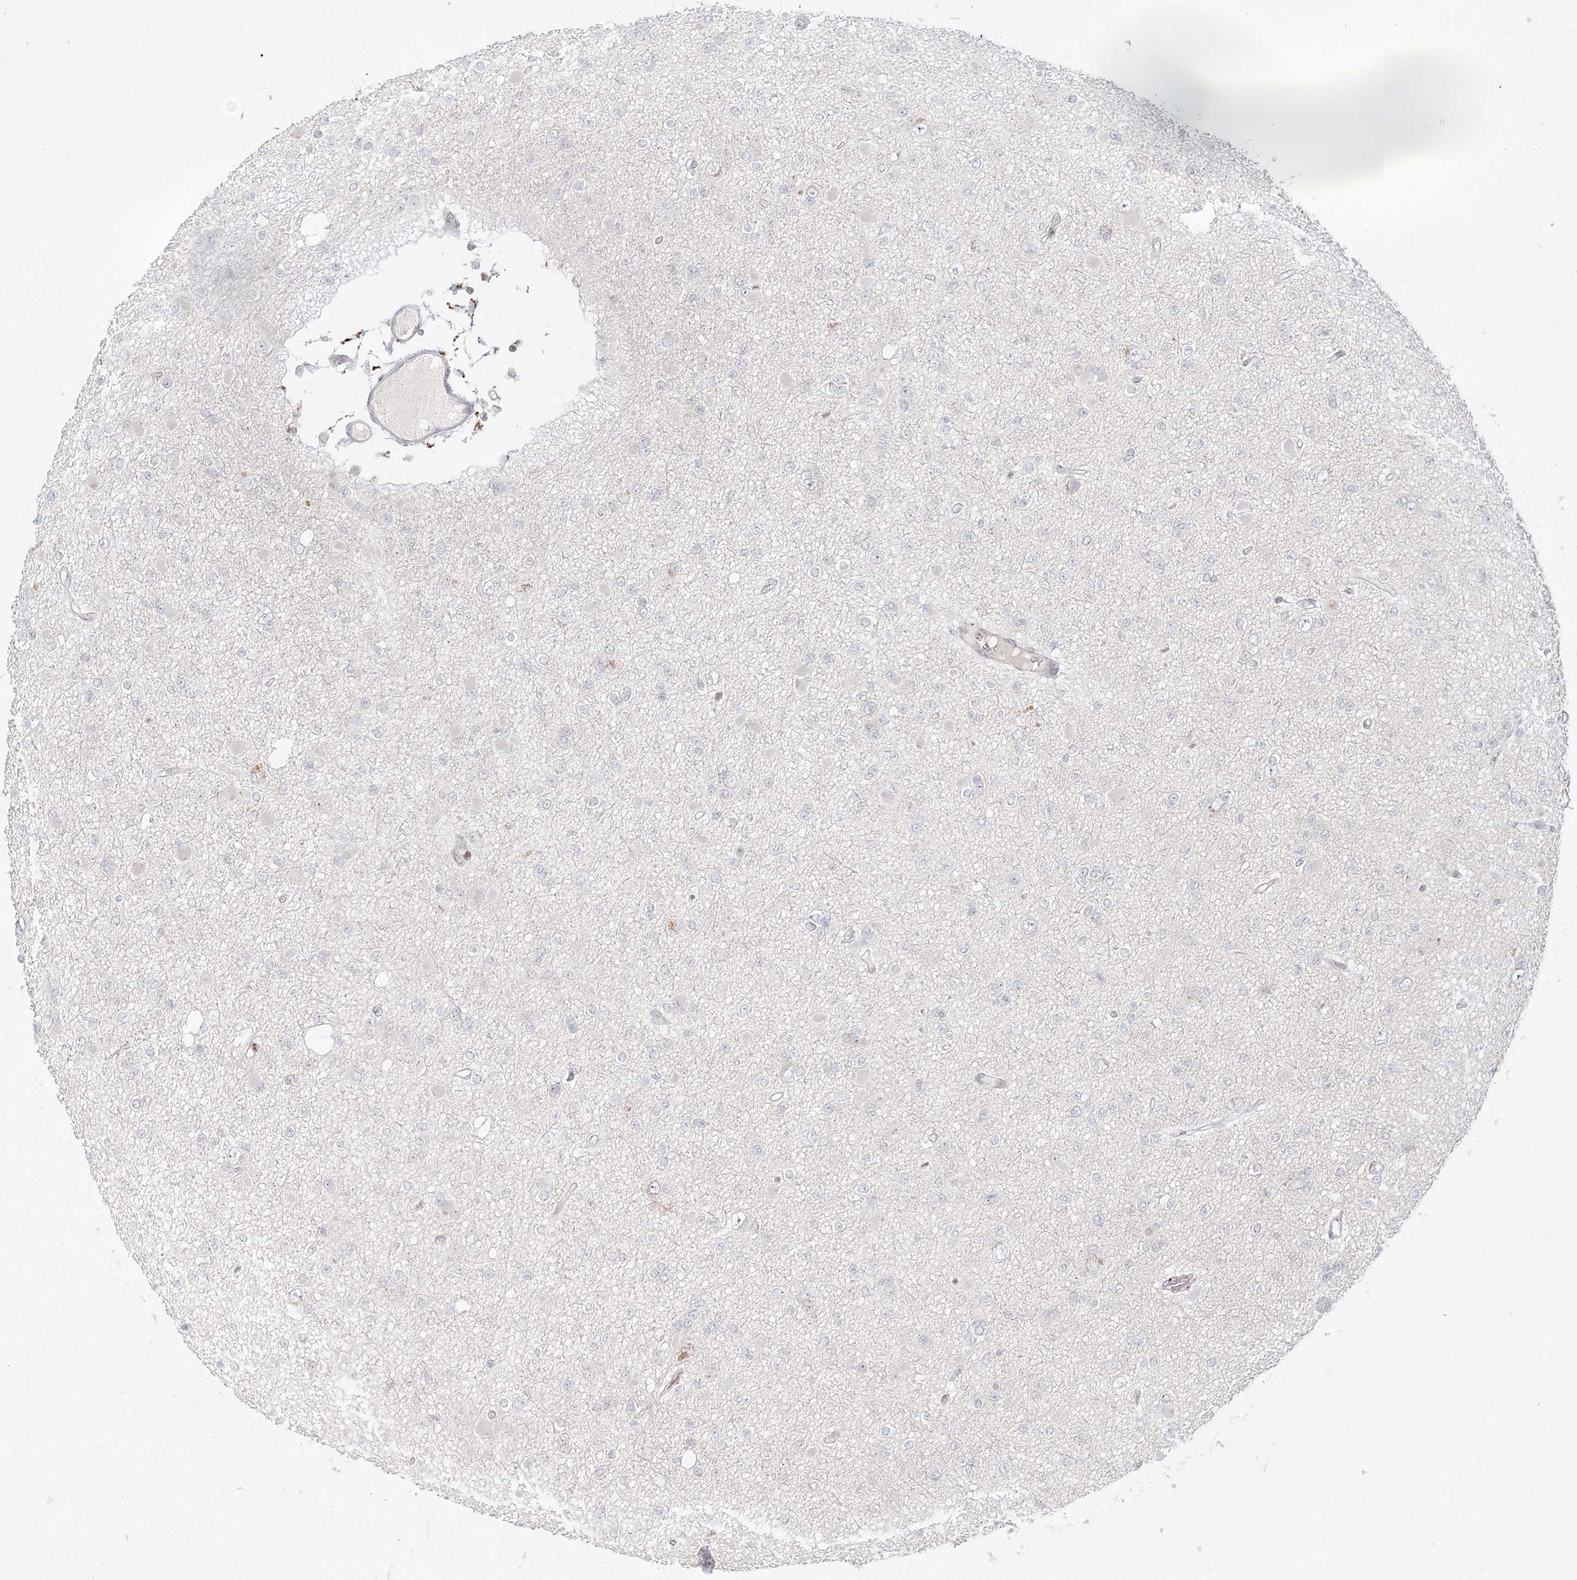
{"staining": {"intensity": "negative", "quantity": "none", "location": "none"}, "tissue": "glioma", "cell_type": "Tumor cells", "image_type": "cancer", "snomed": [{"axis": "morphology", "description": "Glioma, malignant, Low grade"}, {"axis": "topography", "description": "Brain"}], "caption": "Tumor cells are negative for brown protein staining in glioma.", "gene": "SH3BP4", "patient": {"sex": "female", "age": 22}}